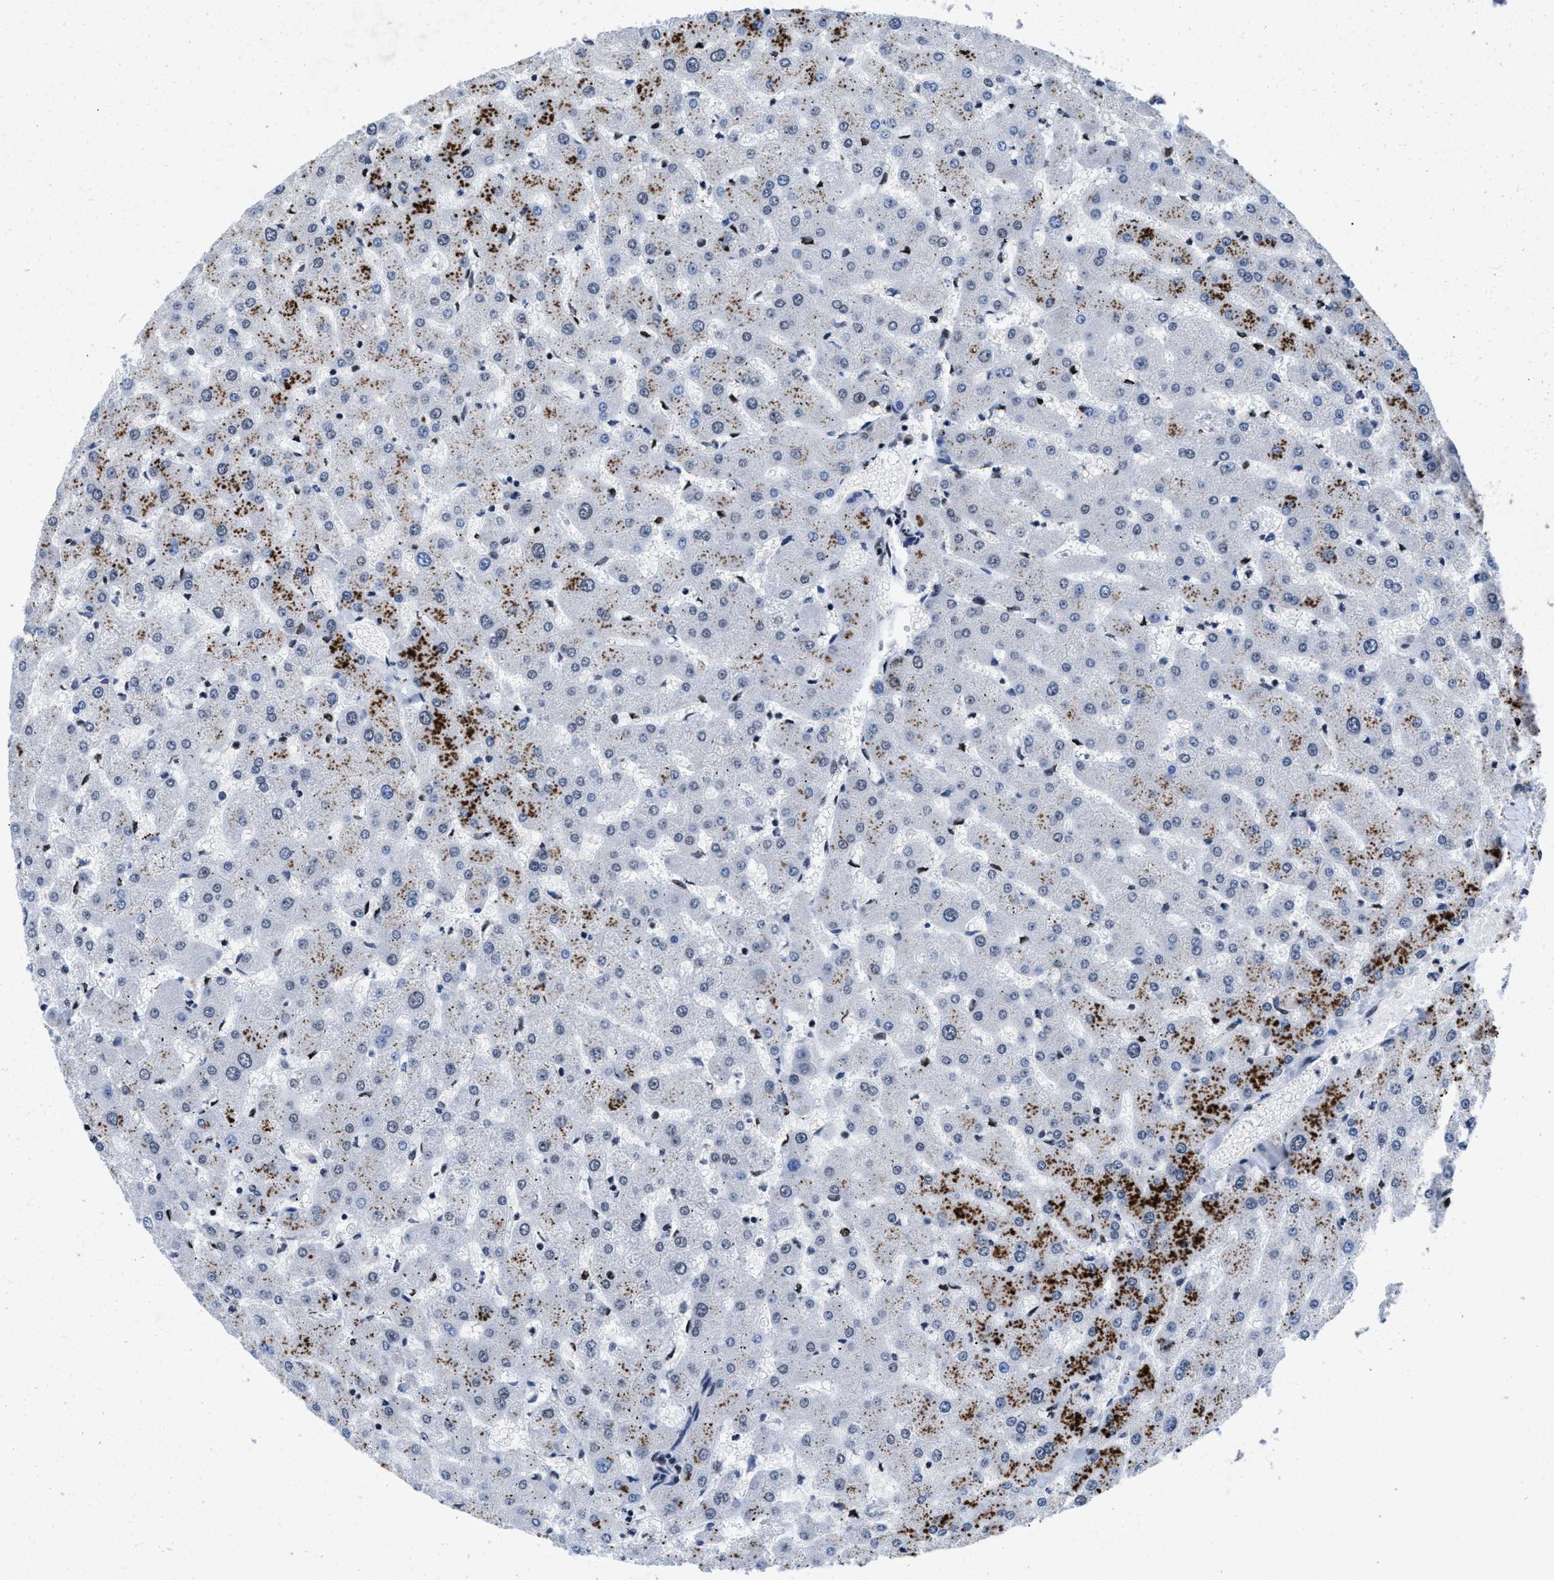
{"staining": {"intensity": "weak", "quantity": "<25%", "location": "nuclear"}, "tissue": "liver", "cell_type": "Cholangiocytes", "image_type": "normal", "snomed": [{"axis": "morphology", "description": "Normal tissue, NOS"}, {"axis": "topography", "description": "Liver"}], "caption": "Immunohistochemistry (IHC) micrograph of normal human liver stained for a protein (brown), which displays no positivity in cholangiocytes.", "gene": "WDR81", "patient": {"sex": "female", "age": 63}}